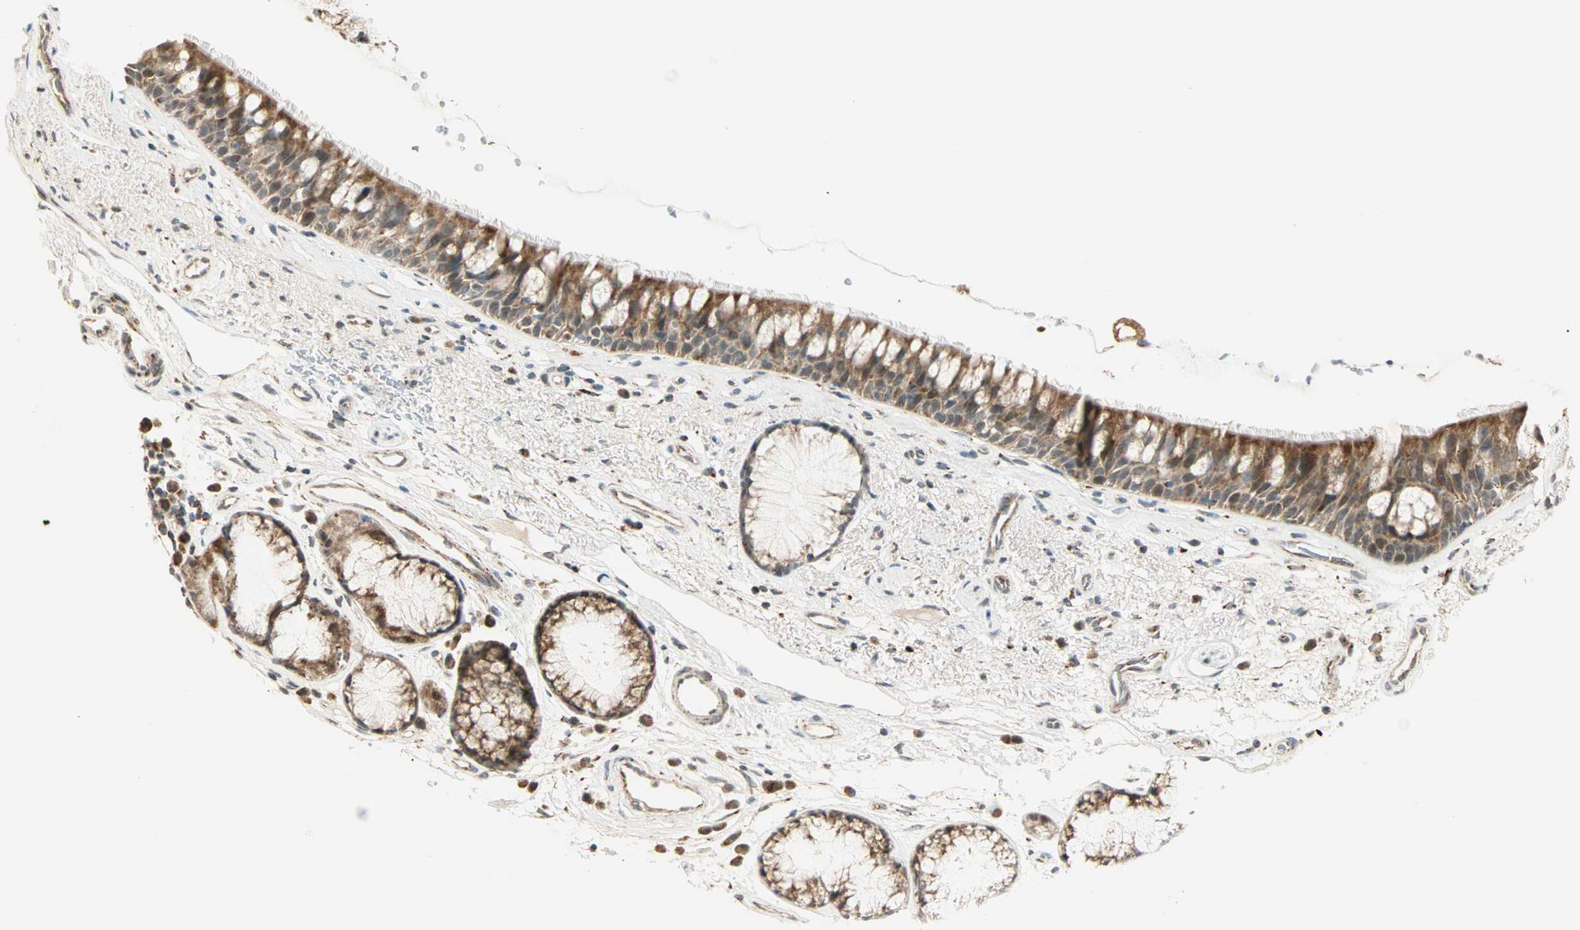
{"staining": {"intensity": "strong", "quantity": ">75%", "location": "cytoplasmic/membranous"}, "tissue": "bronchus", "cell_type": "Respiratory epithelial cells", "image_type": "normal", "snomed": [{"axis": "morphology", "description": "Normal tissue, NOS"}, {"axis": "topography", "description": "Bronchus"}], "caption": "IHC of benign human bronchus demonstrates high levels of strong cytoplasmic/membranous expression in about >75% of respiratory epithelial cells. (DAB = brown stain, brightfield microscopy at high magnification).", "gene": "SPRY4", "patient": {"sex": "female", "age": 54}}